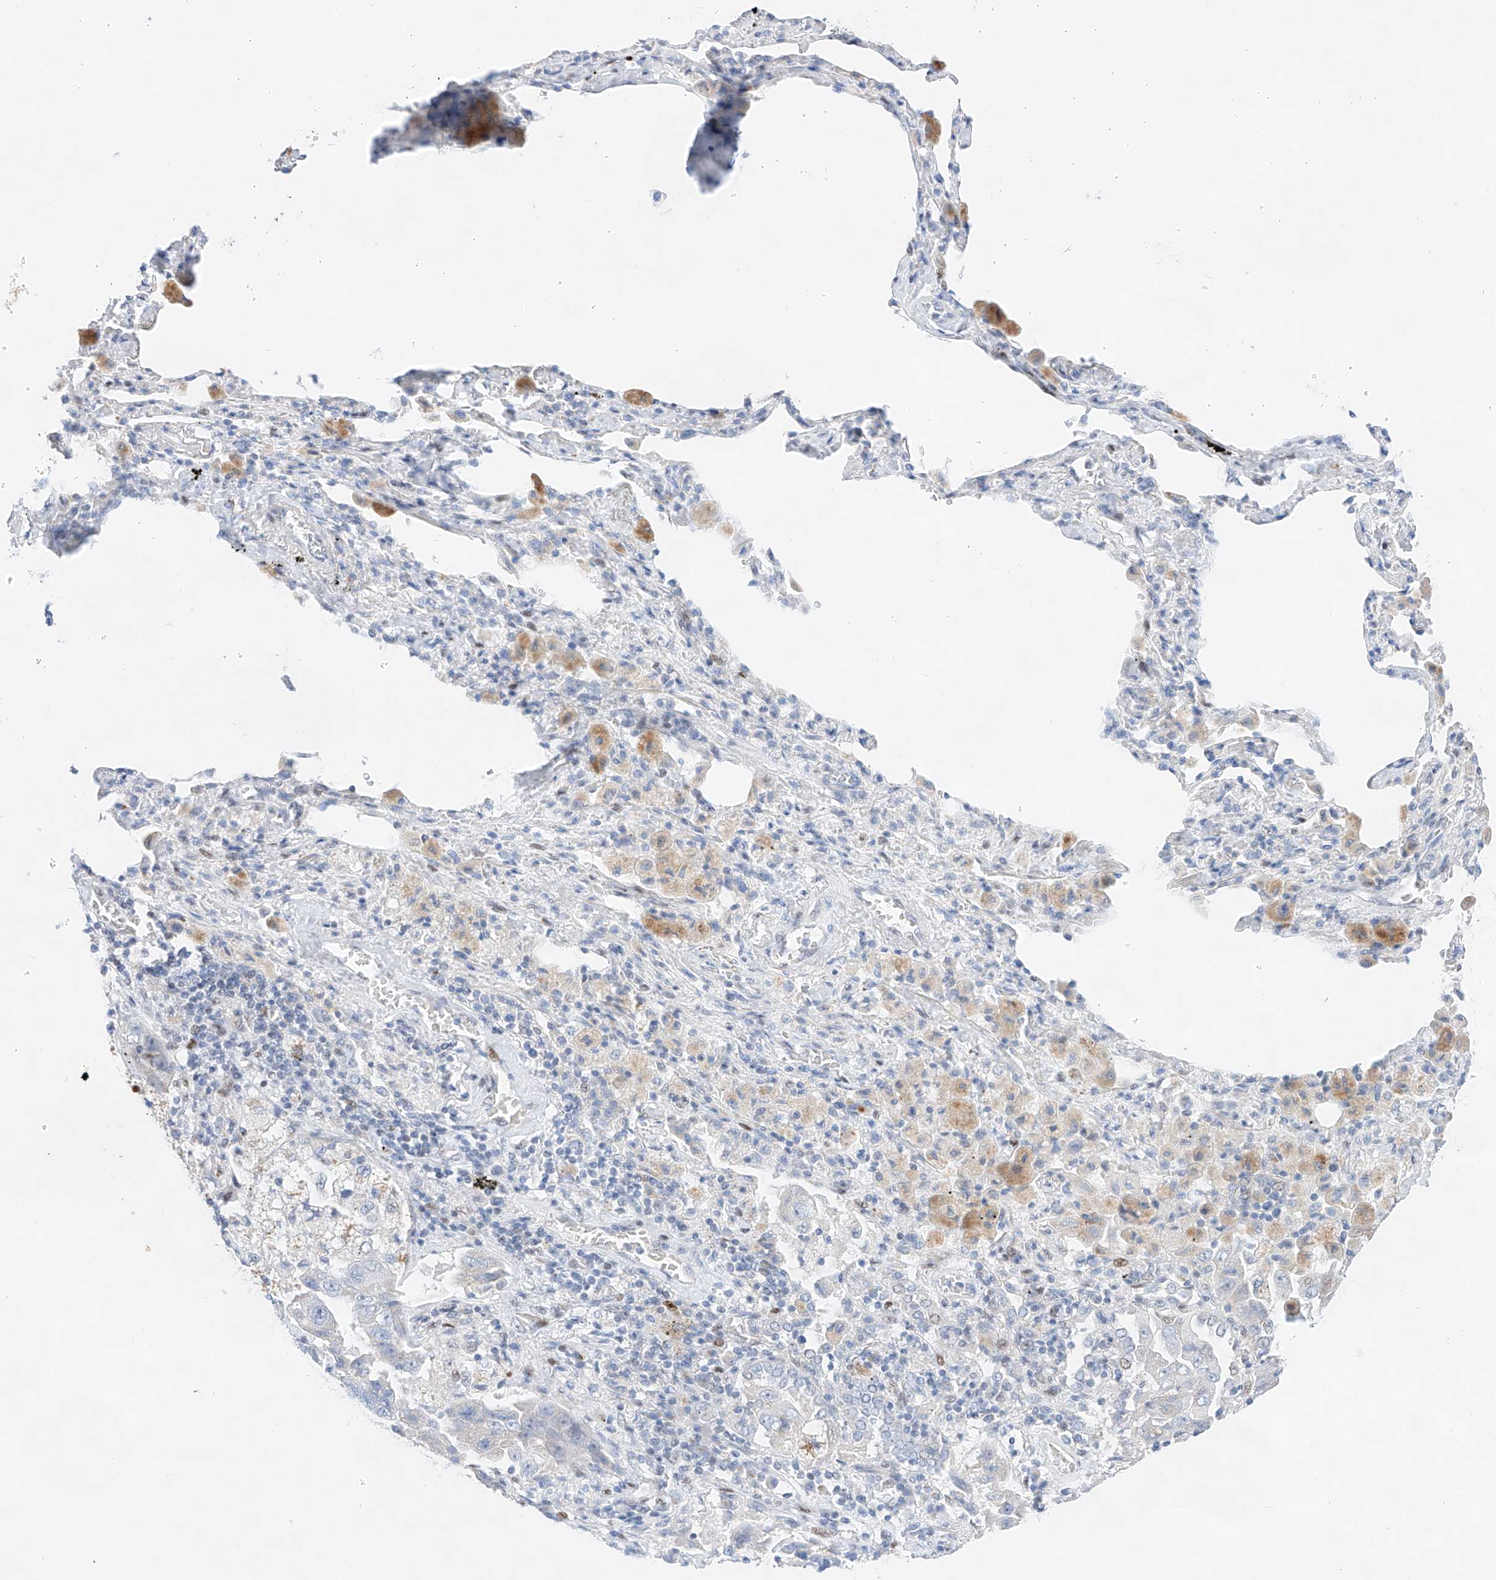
{"staining": {"intensity": "negative", "quantity": "none", "location": "none"}, "tissue": "lung cancer", "cell_type": "Tumor cells", "image_type": "cancer", "snomed": [{"axis": "morphology", "description": "Adenocarcinoma, NOS"}, {"axis": "topography", "description": "Lung"}], "caption": "A high-resolution micrograph shows IHC staining of lung adenocarcinoma, which demonstrates no significant staining in tumor cells. (DAB IHC with hematoxylin counter stain).", "gene": "NT5C3B", "patient": {"sex": "female", "age": 51}}